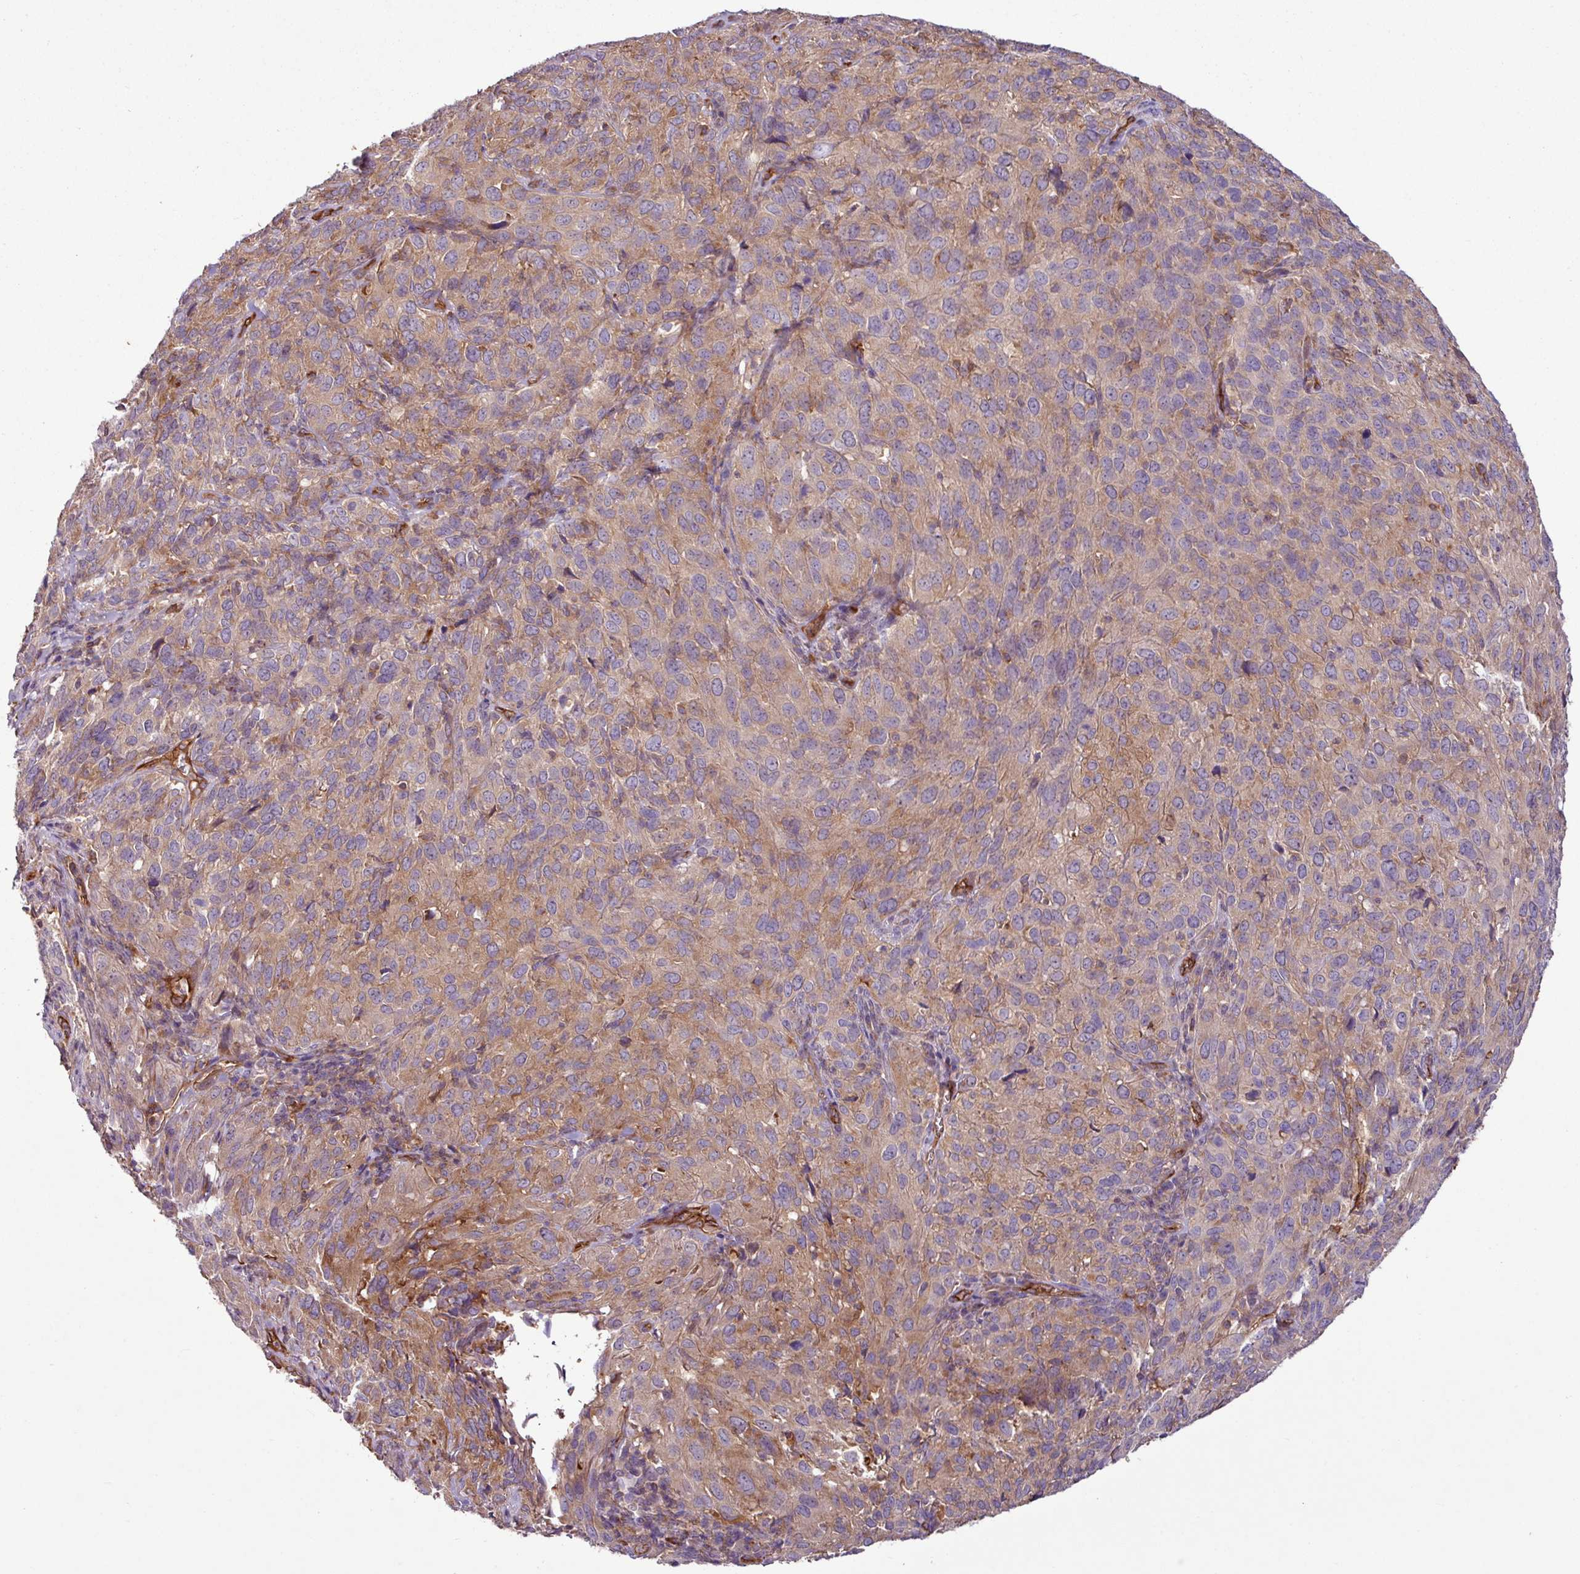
{"staining": {"intensity": "moderate", "quantity": ">75%", "location": "cytoplasmic/membranous"}, "tissue": "cervical cancer", "cell_type": "Tumor cells", "image_type": "cancer", "snomed": [{"axis": "morphology", "description": "Squamous cell carcinoma, NOS"}, {"axis": "topography", "description": "Cervix"}], "caption": "High-magnification brightfield microscopy of cervical cancer (squamous cell carcinoma) stained with DAB (brown) and counterstained with hematoxylin (blue). tumor cells exhibit moderate cytoplasmic/membranous positivity is seen in about>75% of cells.", "gene": "ZNF106", "patient": {"sex": "female", "age": 51}}